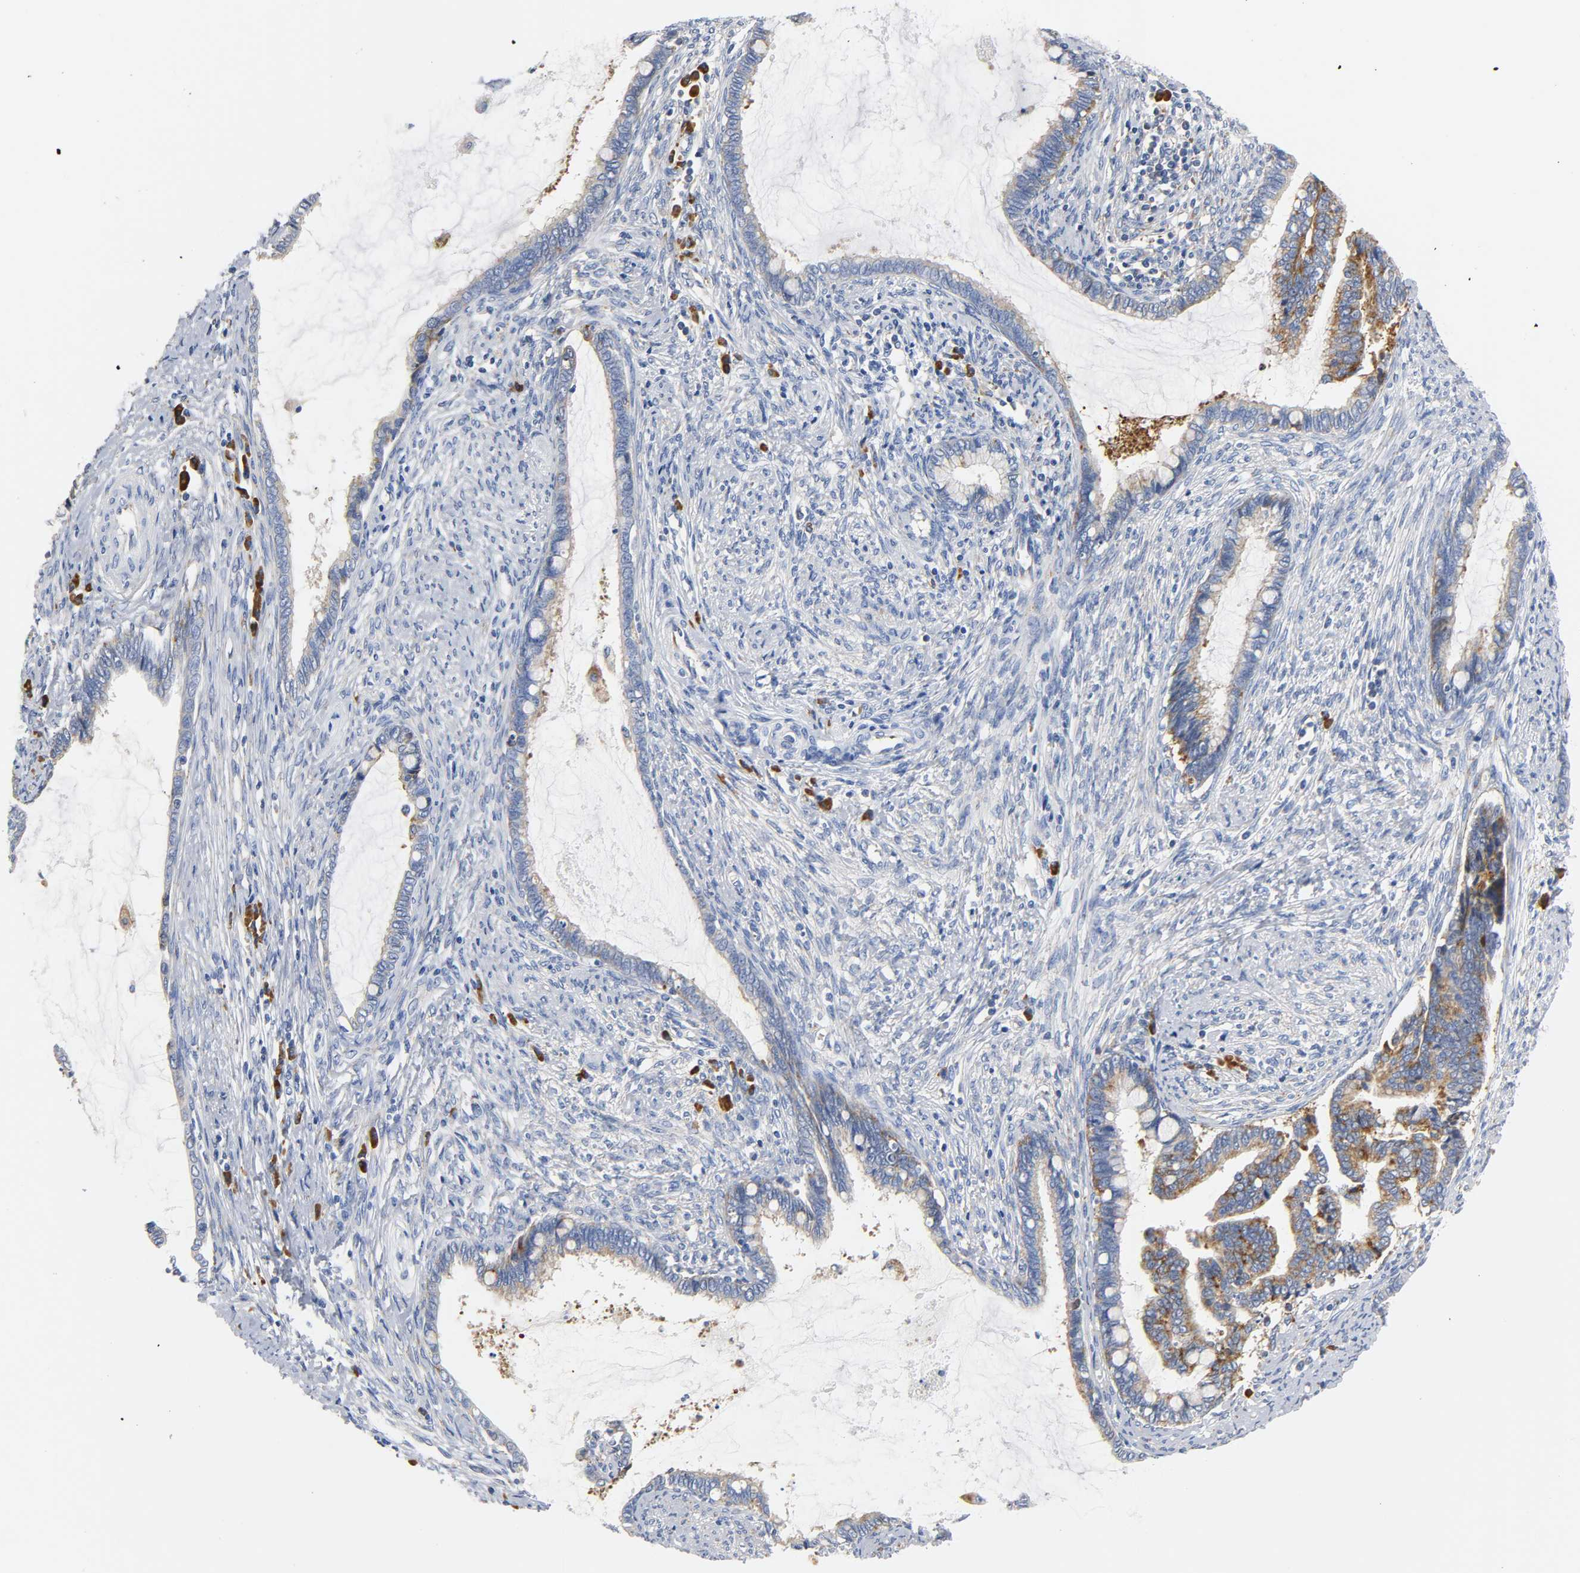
{"staining": {"intensity": "strong", "quantity": "25%-75%", "location": "cytoplasmic/membranous"}, "tissue": "cervical cancer", "cell_type": "Tumor cells", "image_type": "cancer", "snomed": [{"axis": "morphology", "description": "Adenocarcinoma, NOS"}, {"axis": "topography", "description": "Cervix"}], "caption": "Adenocarcinoma (cervical) tissue exhibits strong cytoplasmic/membranous positivity in approximately 25%-75% of tumor cells", "gene": "REL", "patient": {"sex": "female", "age": 44}}